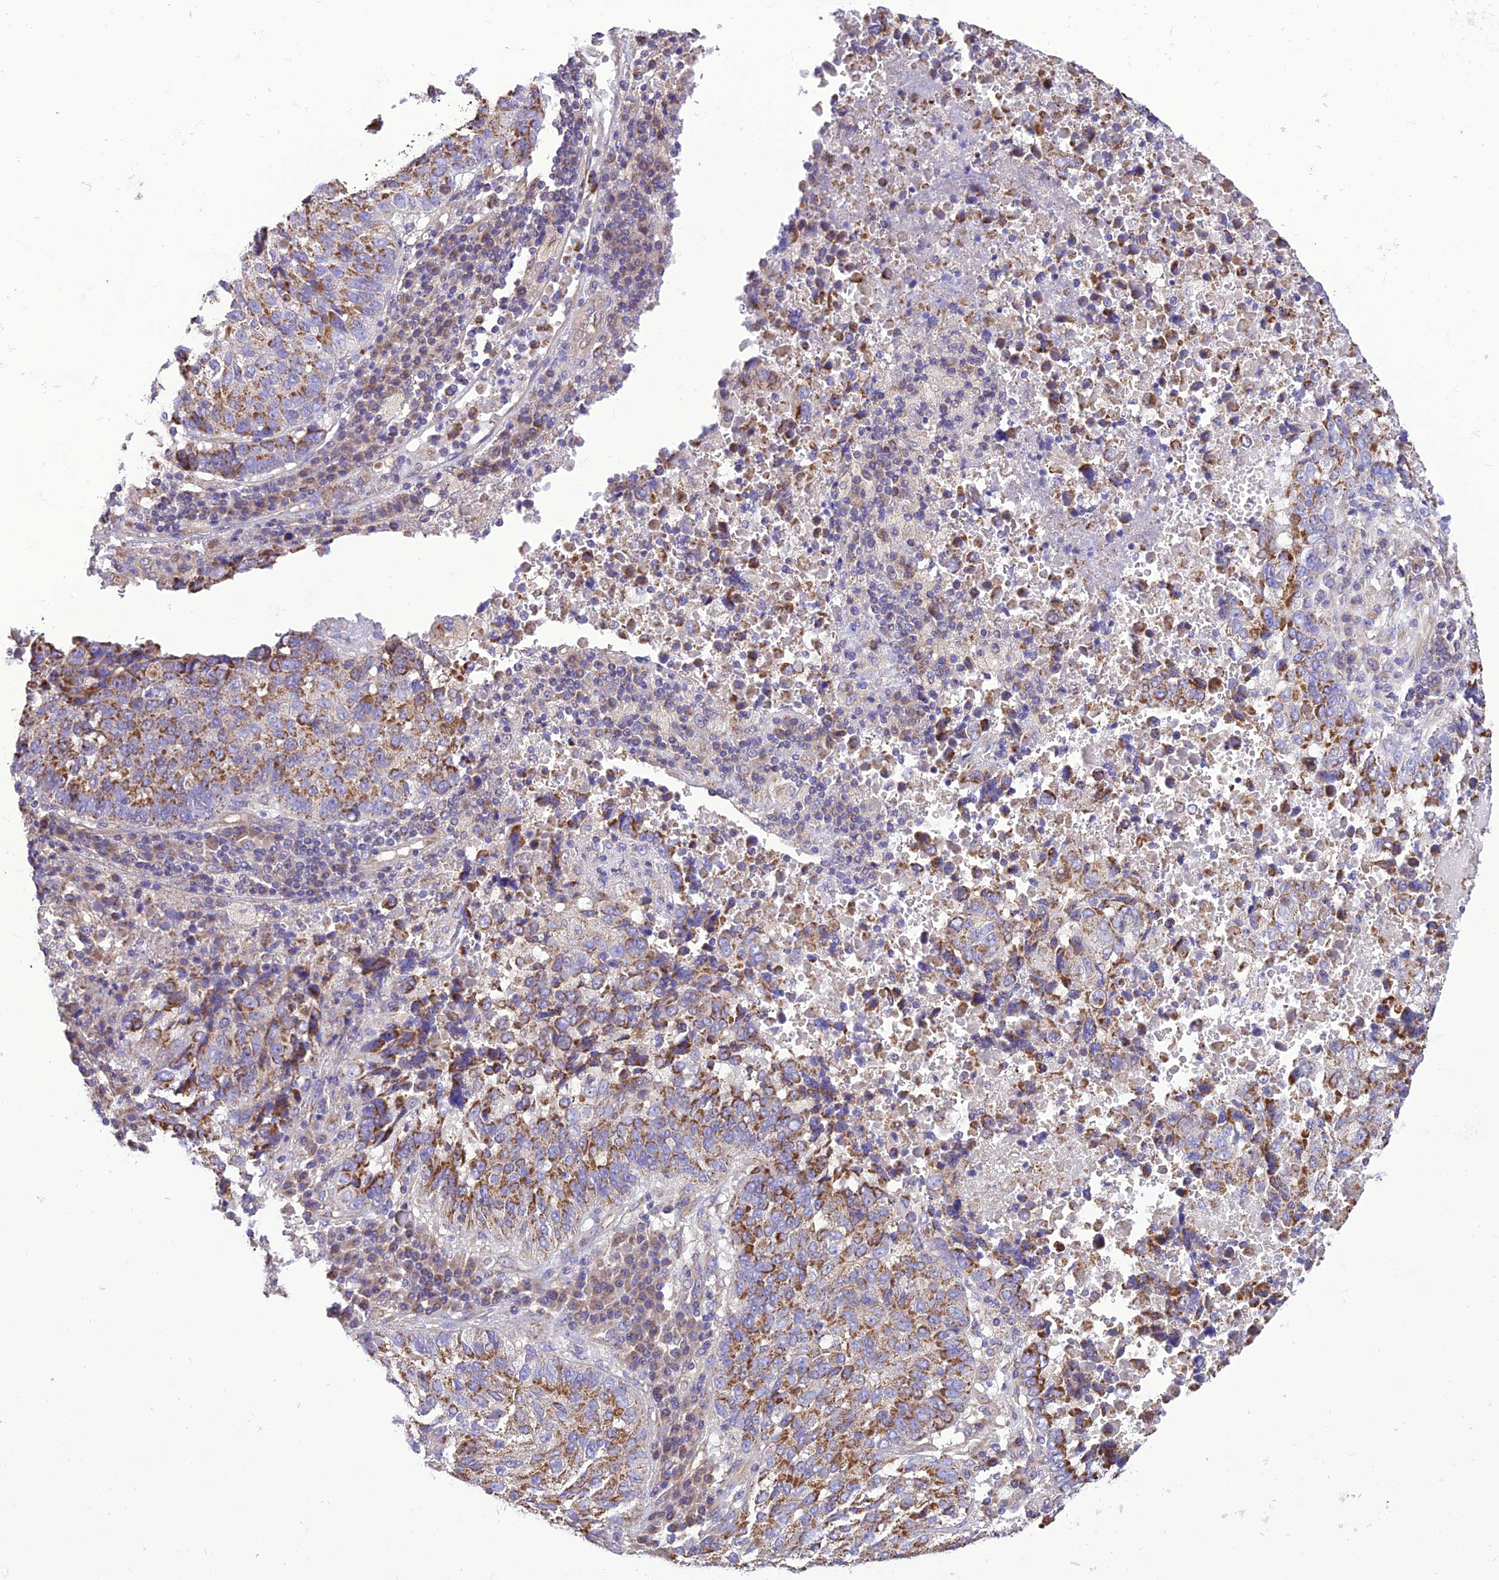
{"staining": {"intensity": "moderate", "quantity": ">75%", "location": "cytoplasmic/membranous"}, "tissue": "lung cancer", "cell_type": "Tumor cells", "image_type": "cancer", "snomed": [{"axis": "morphology", "description": "Squamous cell carcinoma, NOS"}, {"axis": "topography", "description": "Lung"}], "caption": "Squamous cell carcinoma (lung) was stained to show a protein in brown. There is medium levels of moderate cytoplasmic/membranous positivity in about >75% of tumor cells.", "gene": "MAP3K12", "patient": {"sex": "male", "age": 73}}